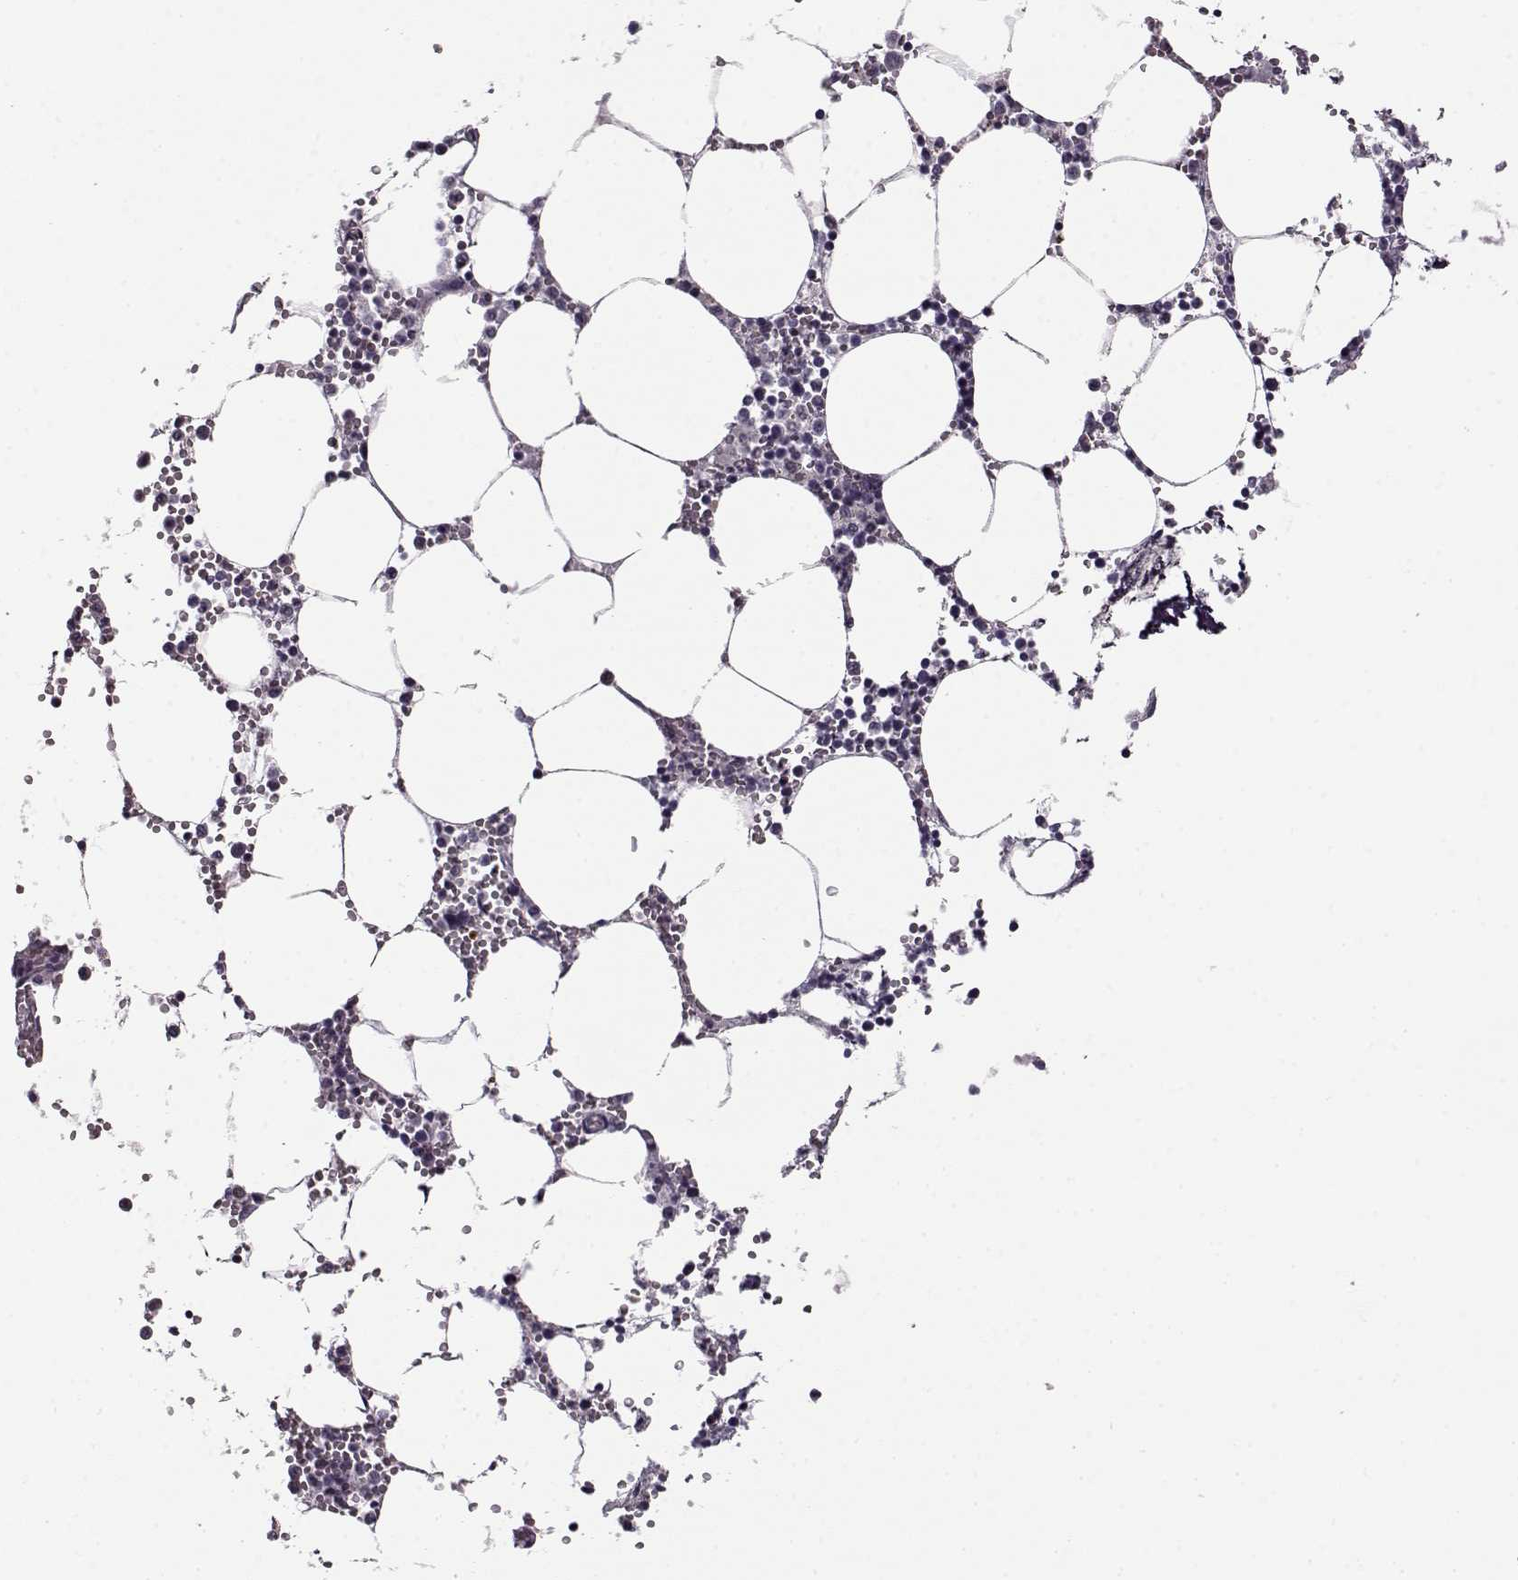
{"staining": {"intensity": "negative", "quantity": "none", "location": "none"}, "tissue": "bone marrow", "cell_type": "Hematopoietic cells", "image_type": "normal", "snomed": [{"axis": "morphology", "description": "Normal tissue, NOS"}, {"axis": "topography", "description": "Bone marrow"}], "caption": "Immunohistochemical staining of normal bone marrow shows no significant staining in hematopoietic cells.", "gene": "FSHB", "patient": {"sex": "male", "age": 54}}